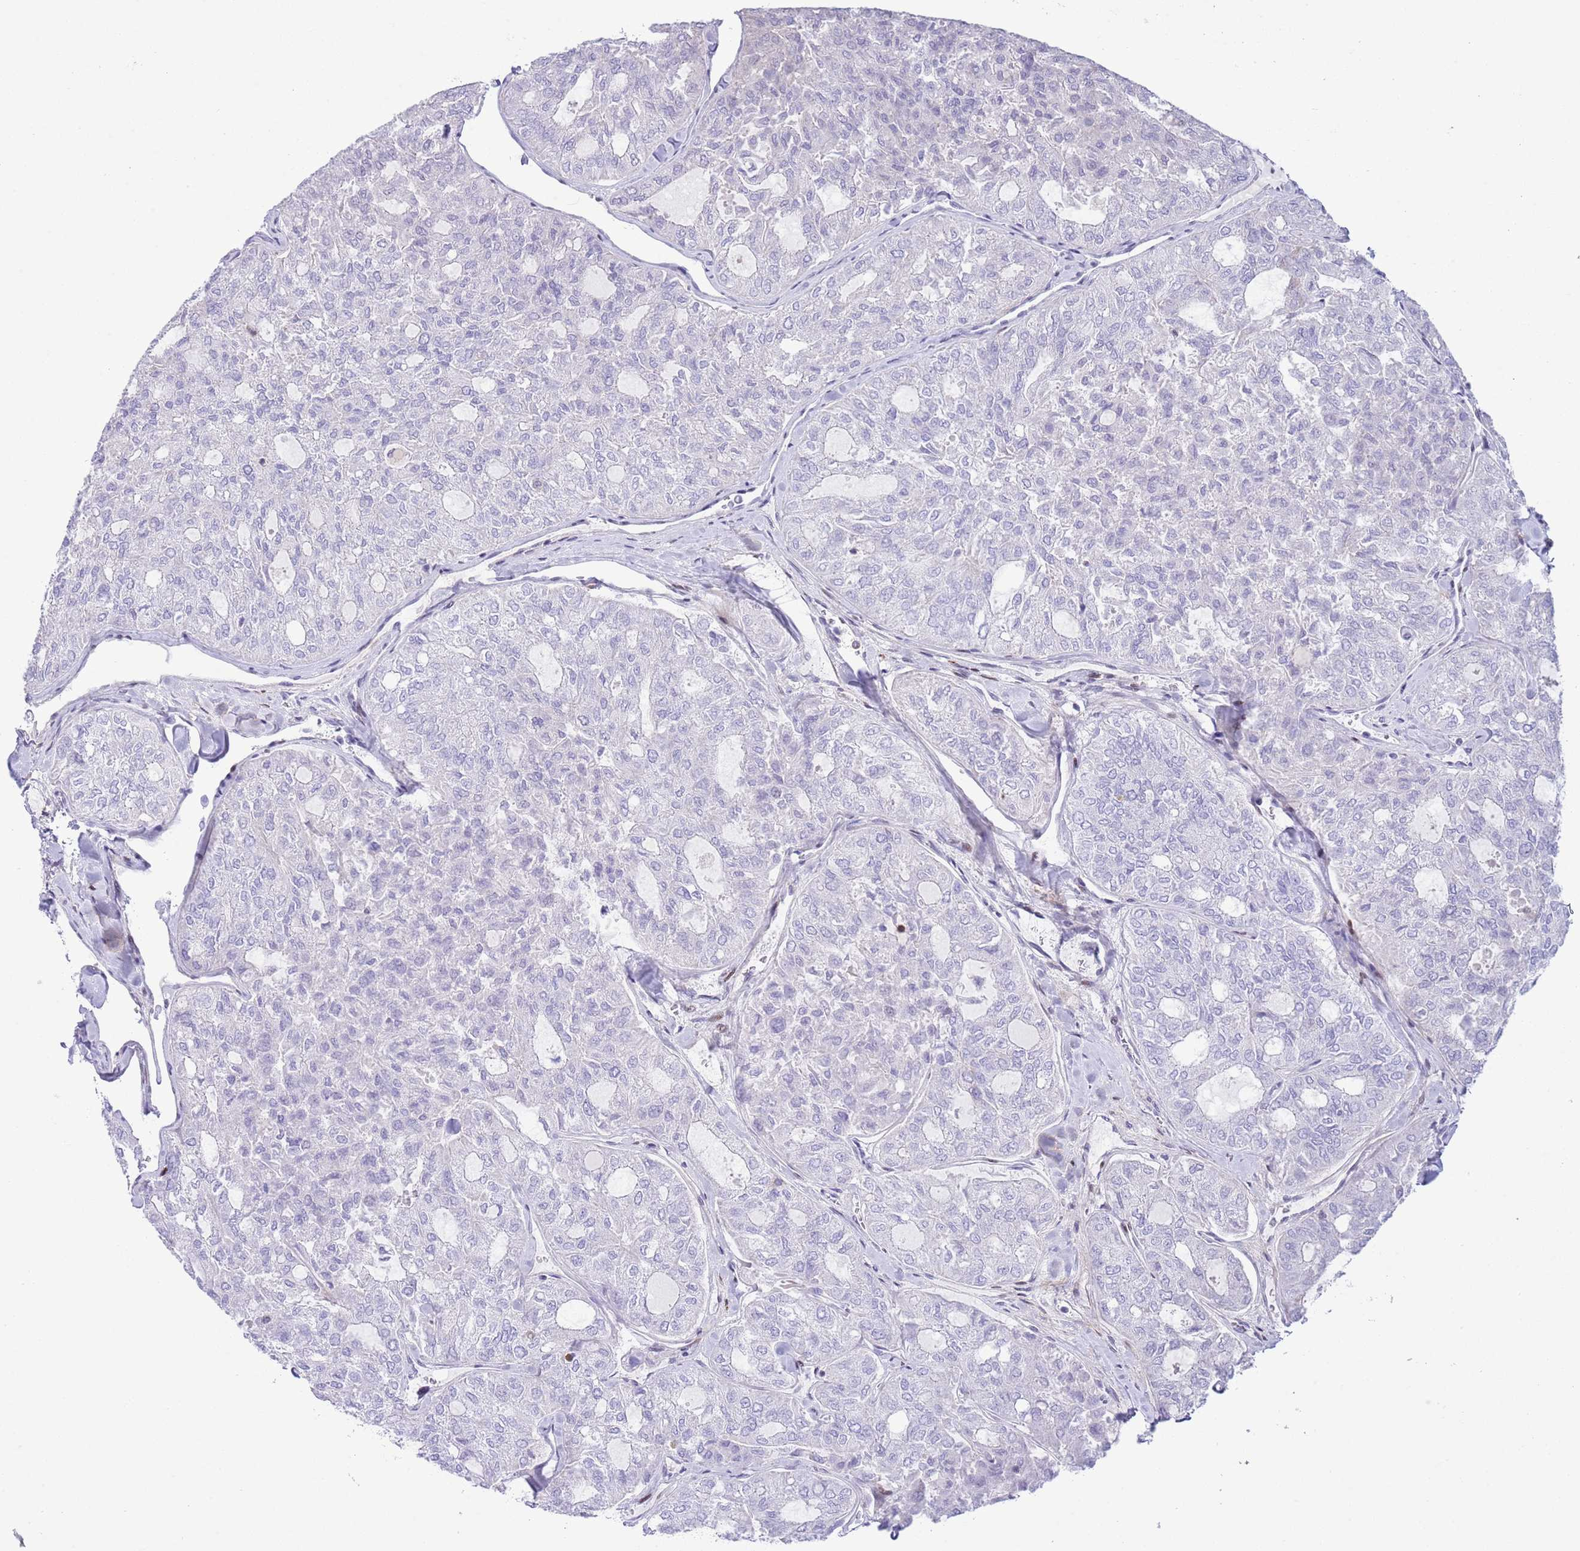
{"staining": {"intensity": "negative", "quantity": "none", "location": "none"}, "tissue": "thyroid cancer", "cell_type": "Tumor cells", "image_type": "cancer", "snomed": [{"axis": "morphology", "description": "Follicular adenoma carcinoma, NOS"}, {"axis": "topography", "description": "Thyroid gland"}], "caption": "The histopathology image shows no staining of tumor cells in follicular adenoma carcinoma (thyroid).", "gene": "ANO8", "patient": {"sex": "male", "age": 75}}